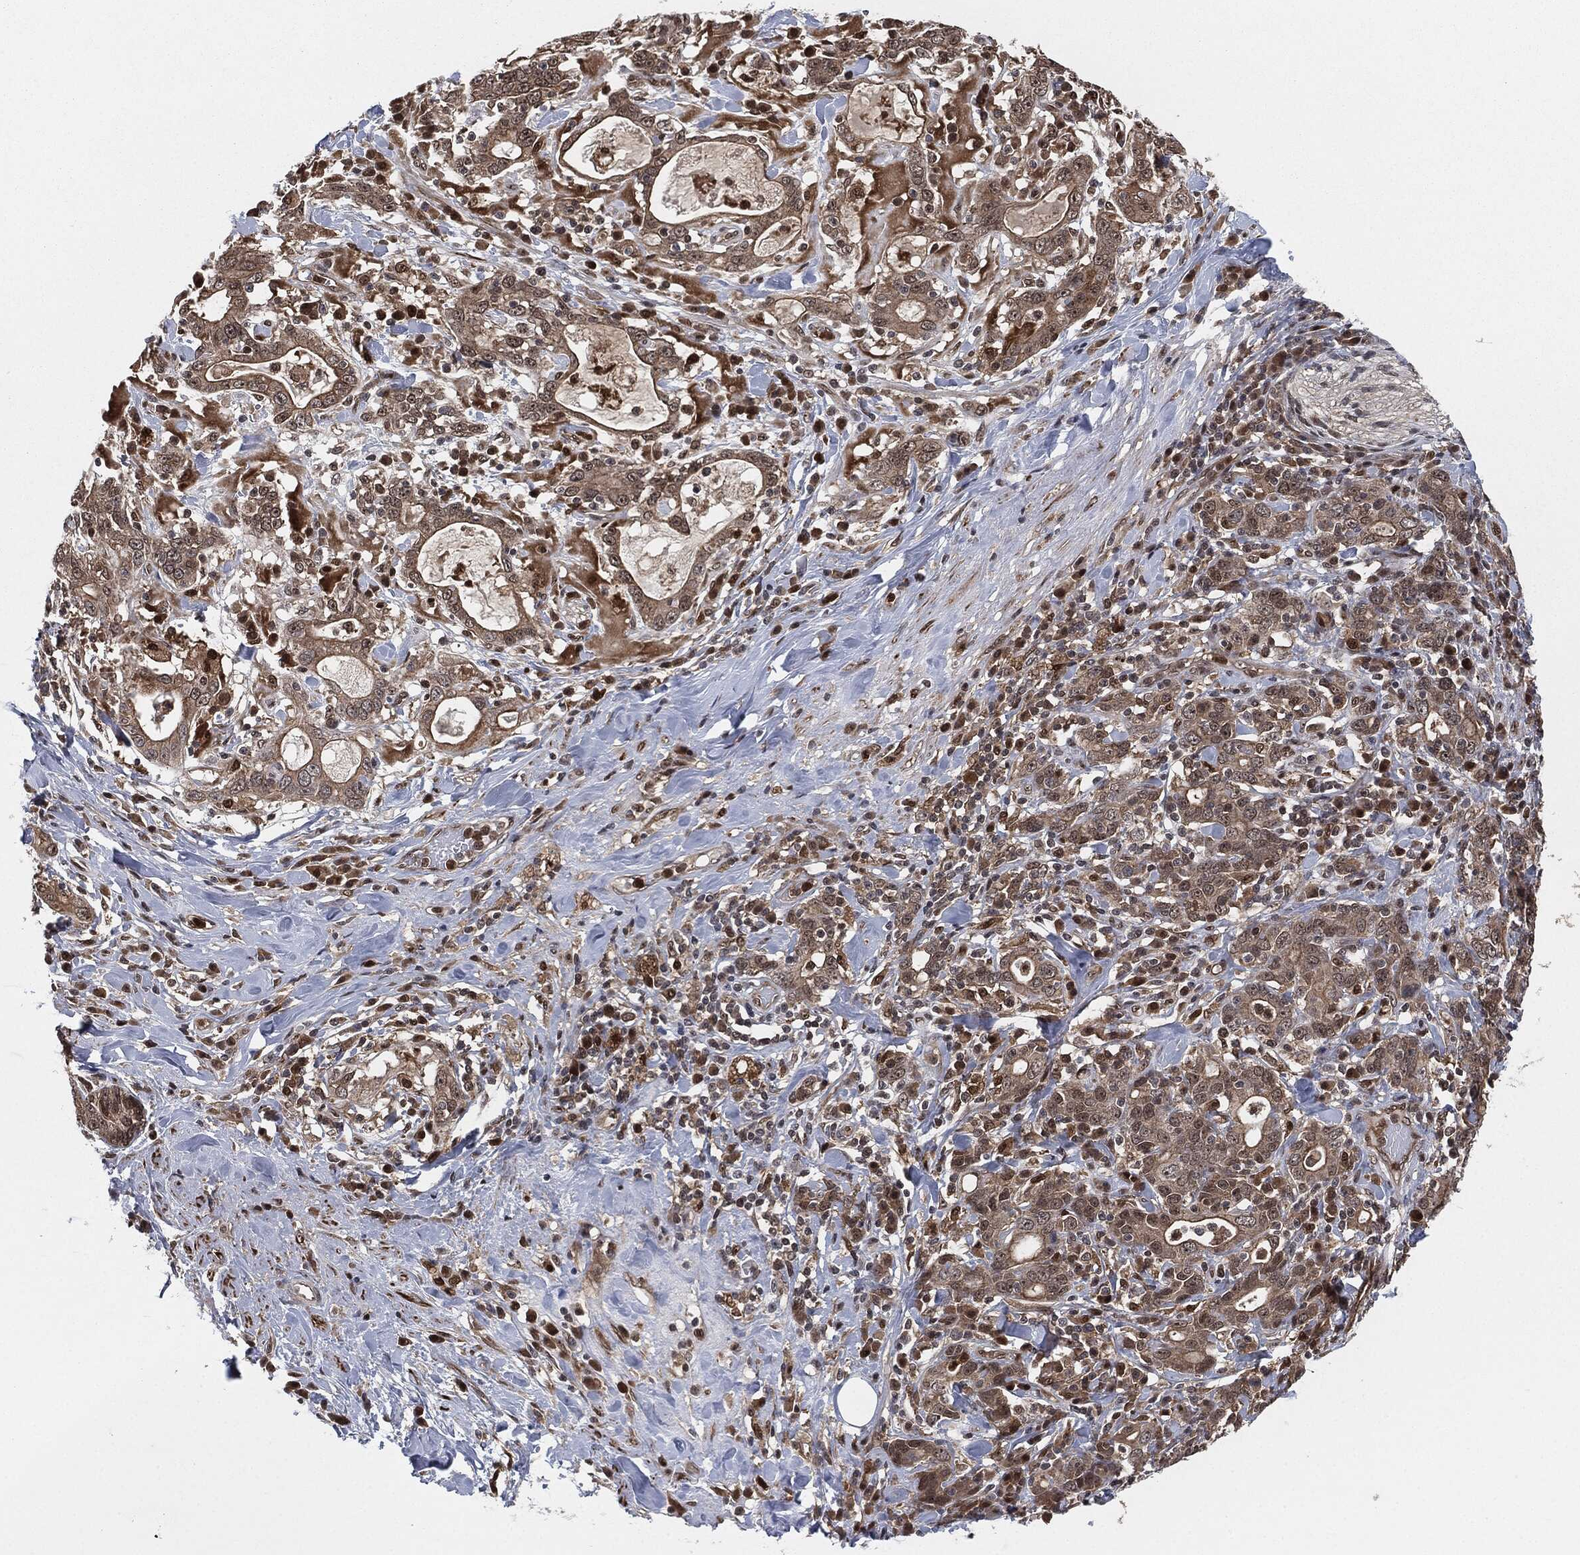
{"staining": {"intensity": "weak", "quantity": "25%-75%", "location": "cytoplasmic/membranous"}, "tissue": "stomach cancer", "cell_type": "Tumor cells", "image_type": "cancer", "snomed": [{"axis": "morphology", "description": "Adenocarcinoma, NOS"}, {"axis": "topography", "description": "Stomach"}], "caption": "Stomach cancer tissue shows weak cytoplasmic/membranous positivity in about 25%-75% of tumor cells", "gene": "CAPRIN2", "patient": {"sex": "male", "age": 79}}